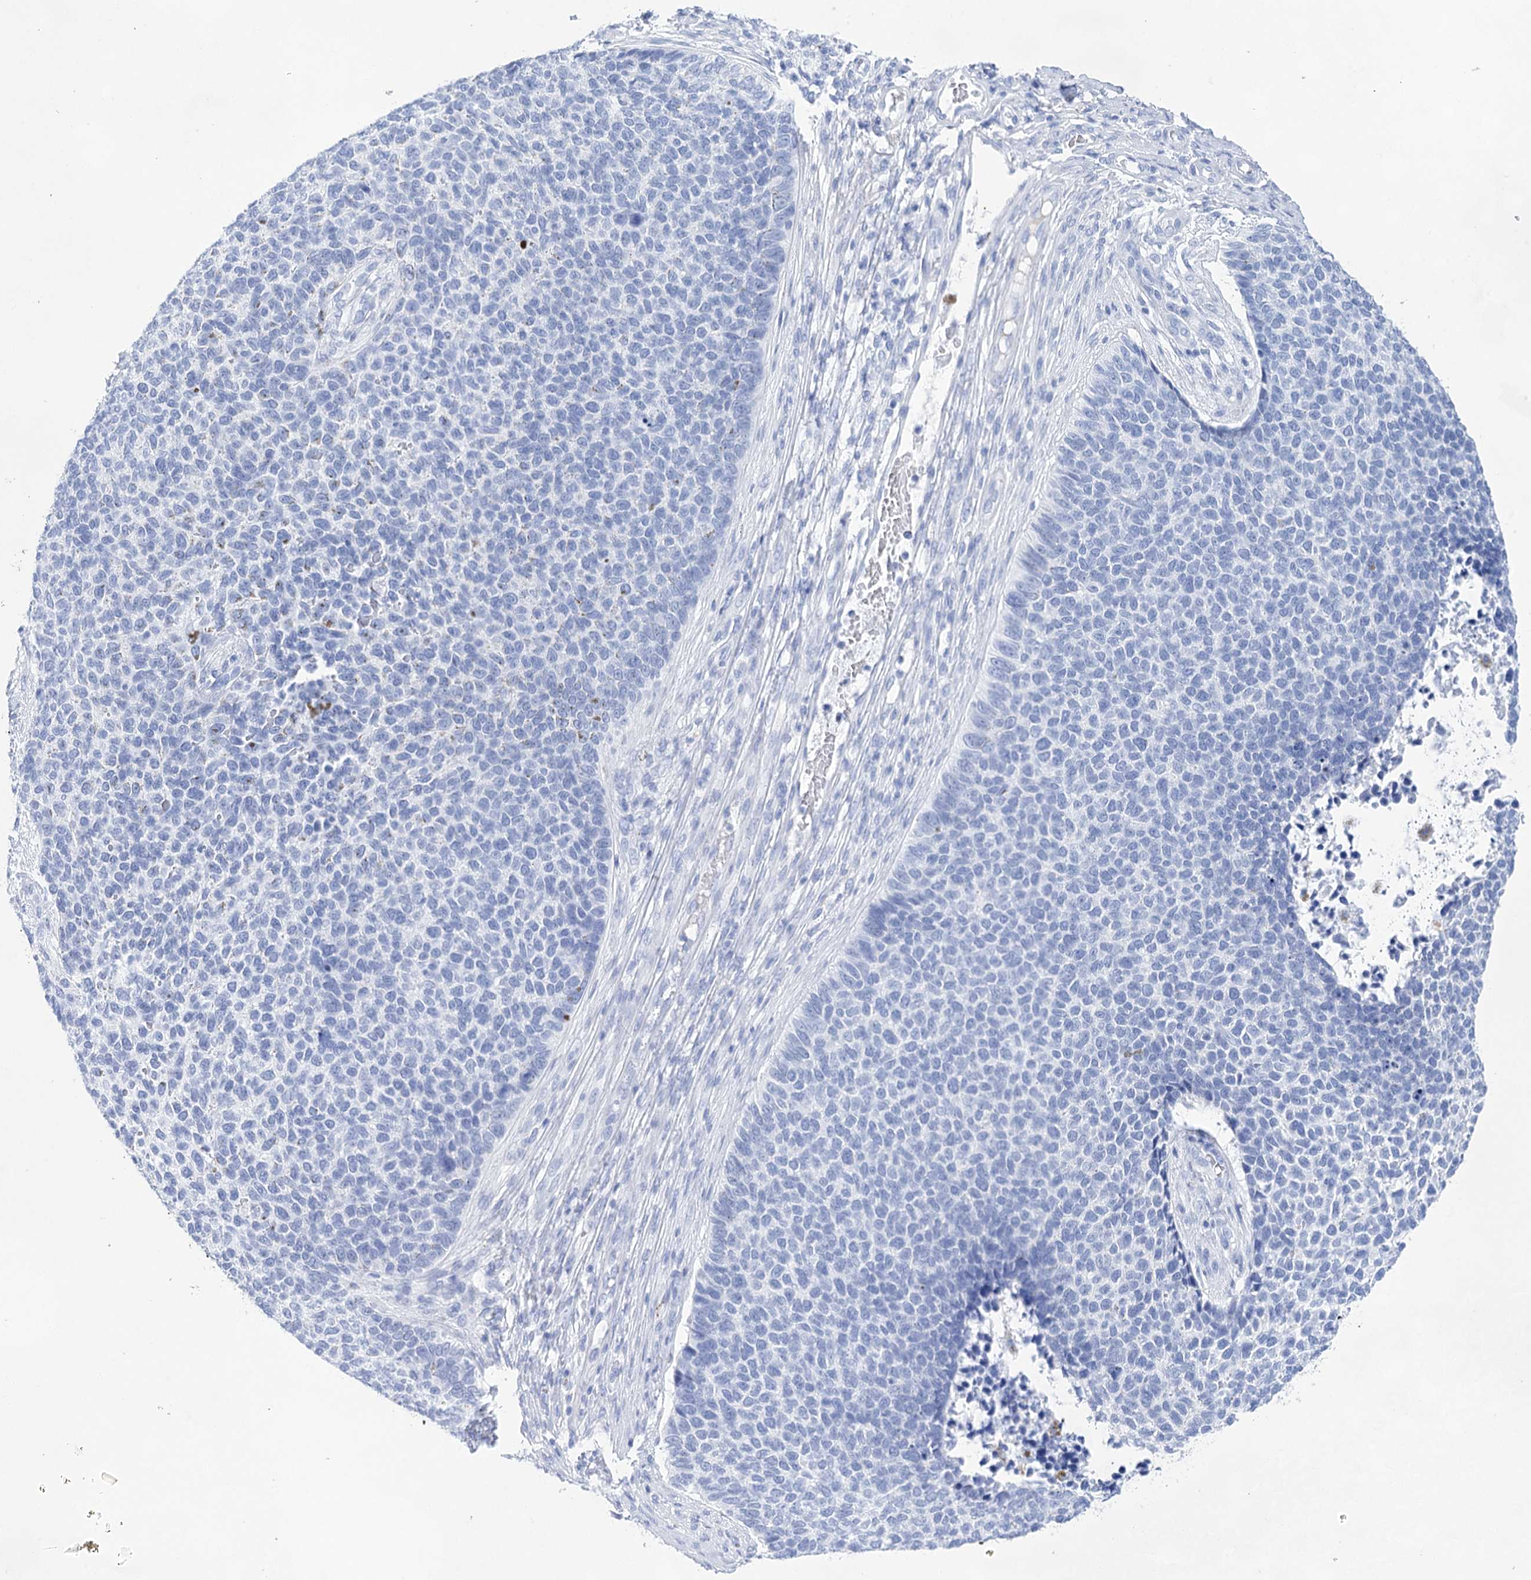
{"staining": {"intensity": "negative", "quantity": "none", "location": "none"}, "tissue": "skin cancer", "cell_type": "Tumor cells", "image_type": "cancer", "snomed": [{"axis": "morphology", "description": "Basal cell carcinoma"}, {"axis": "topography", "description": "Skin"}], "caption": "Skin basal cell carcinoma stained for a protein using IHC displays no staining tumor cells.", "gene": "LALBA", "patient": {"sex": "female", "age": 84}}